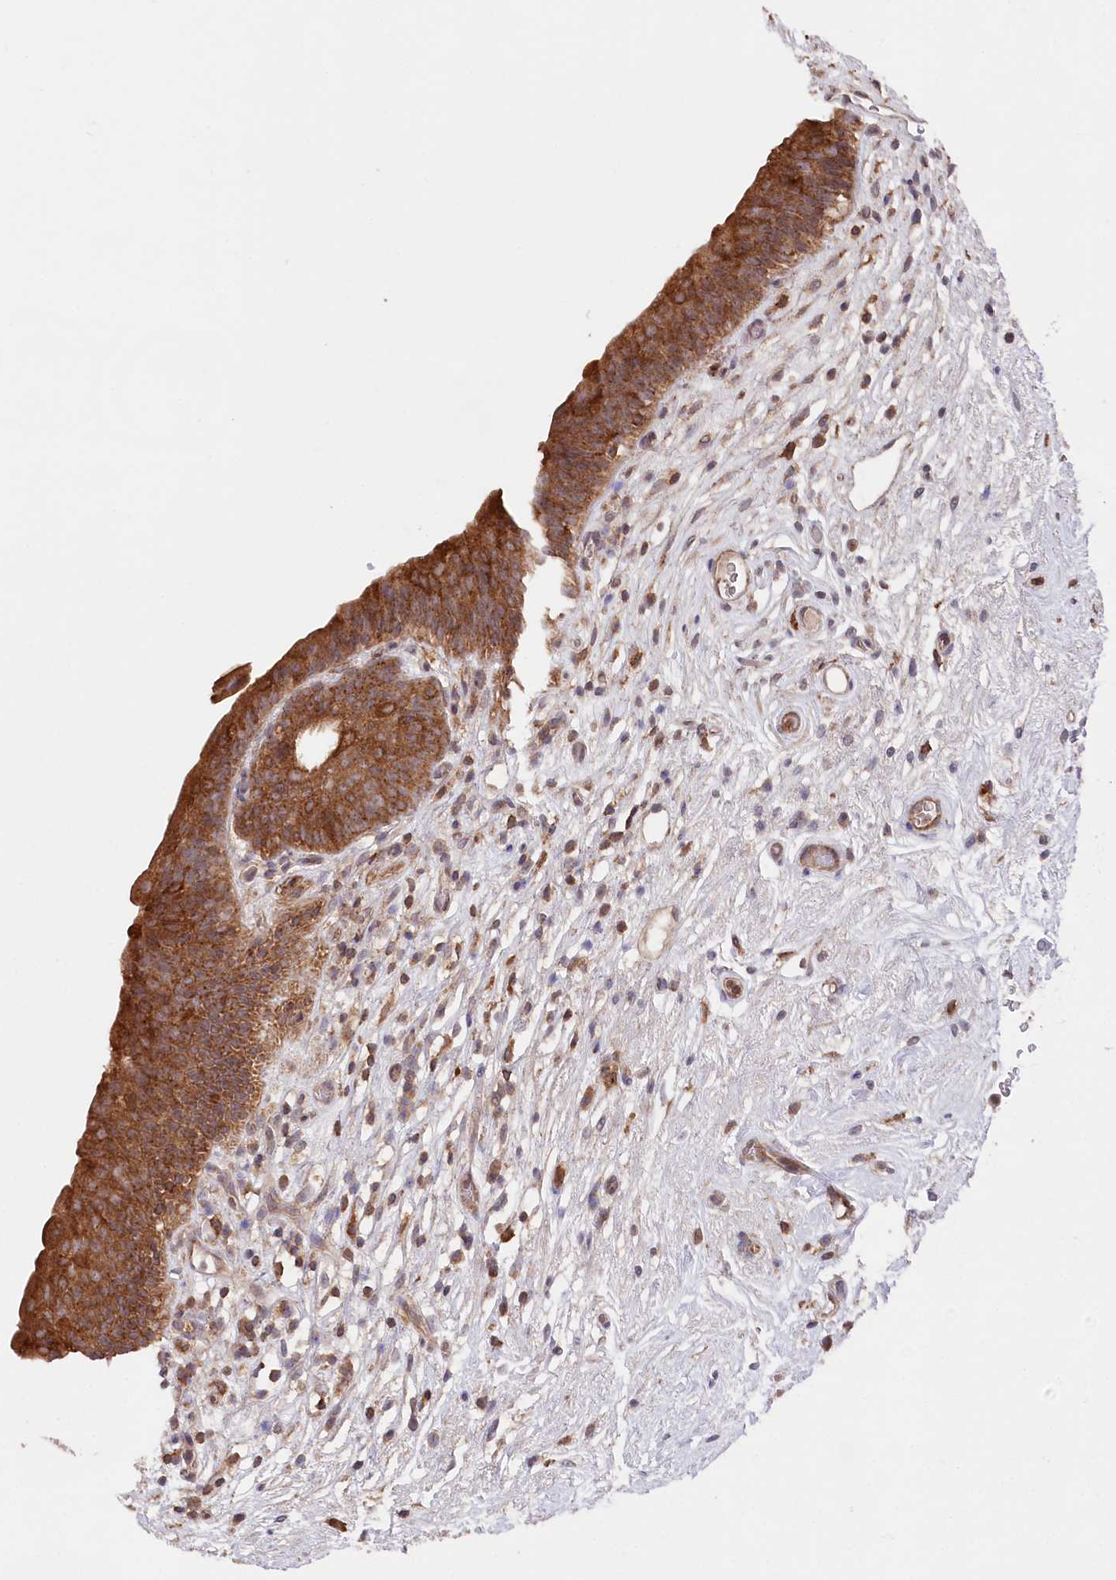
{"staining": {"intensity": "strong", "quantity": ">75%", "location": "cytoplasmic/membranous"}, "tissue": "urinary bladder", "cell_type": "Urothelial cells", "image_type": "normal", "snomed": [{"axis": "morphology", "description": "Normal tissue, NOS"}, {"axis": "topography", "description": "Urinary bladder"}], "caption": "IHC micrograph of unremarkable urinary bladder: human urinary bladder stained using immunohistochemistry (IHC) displays high levels of strong protein expression localized specifically in the cytoplasmic/membranous of urothelial cells, appearing as a cytoplasmic/membranous brown color.", "gene": "PPP1R21", "patient": {"sex": "male", "age": 83}}